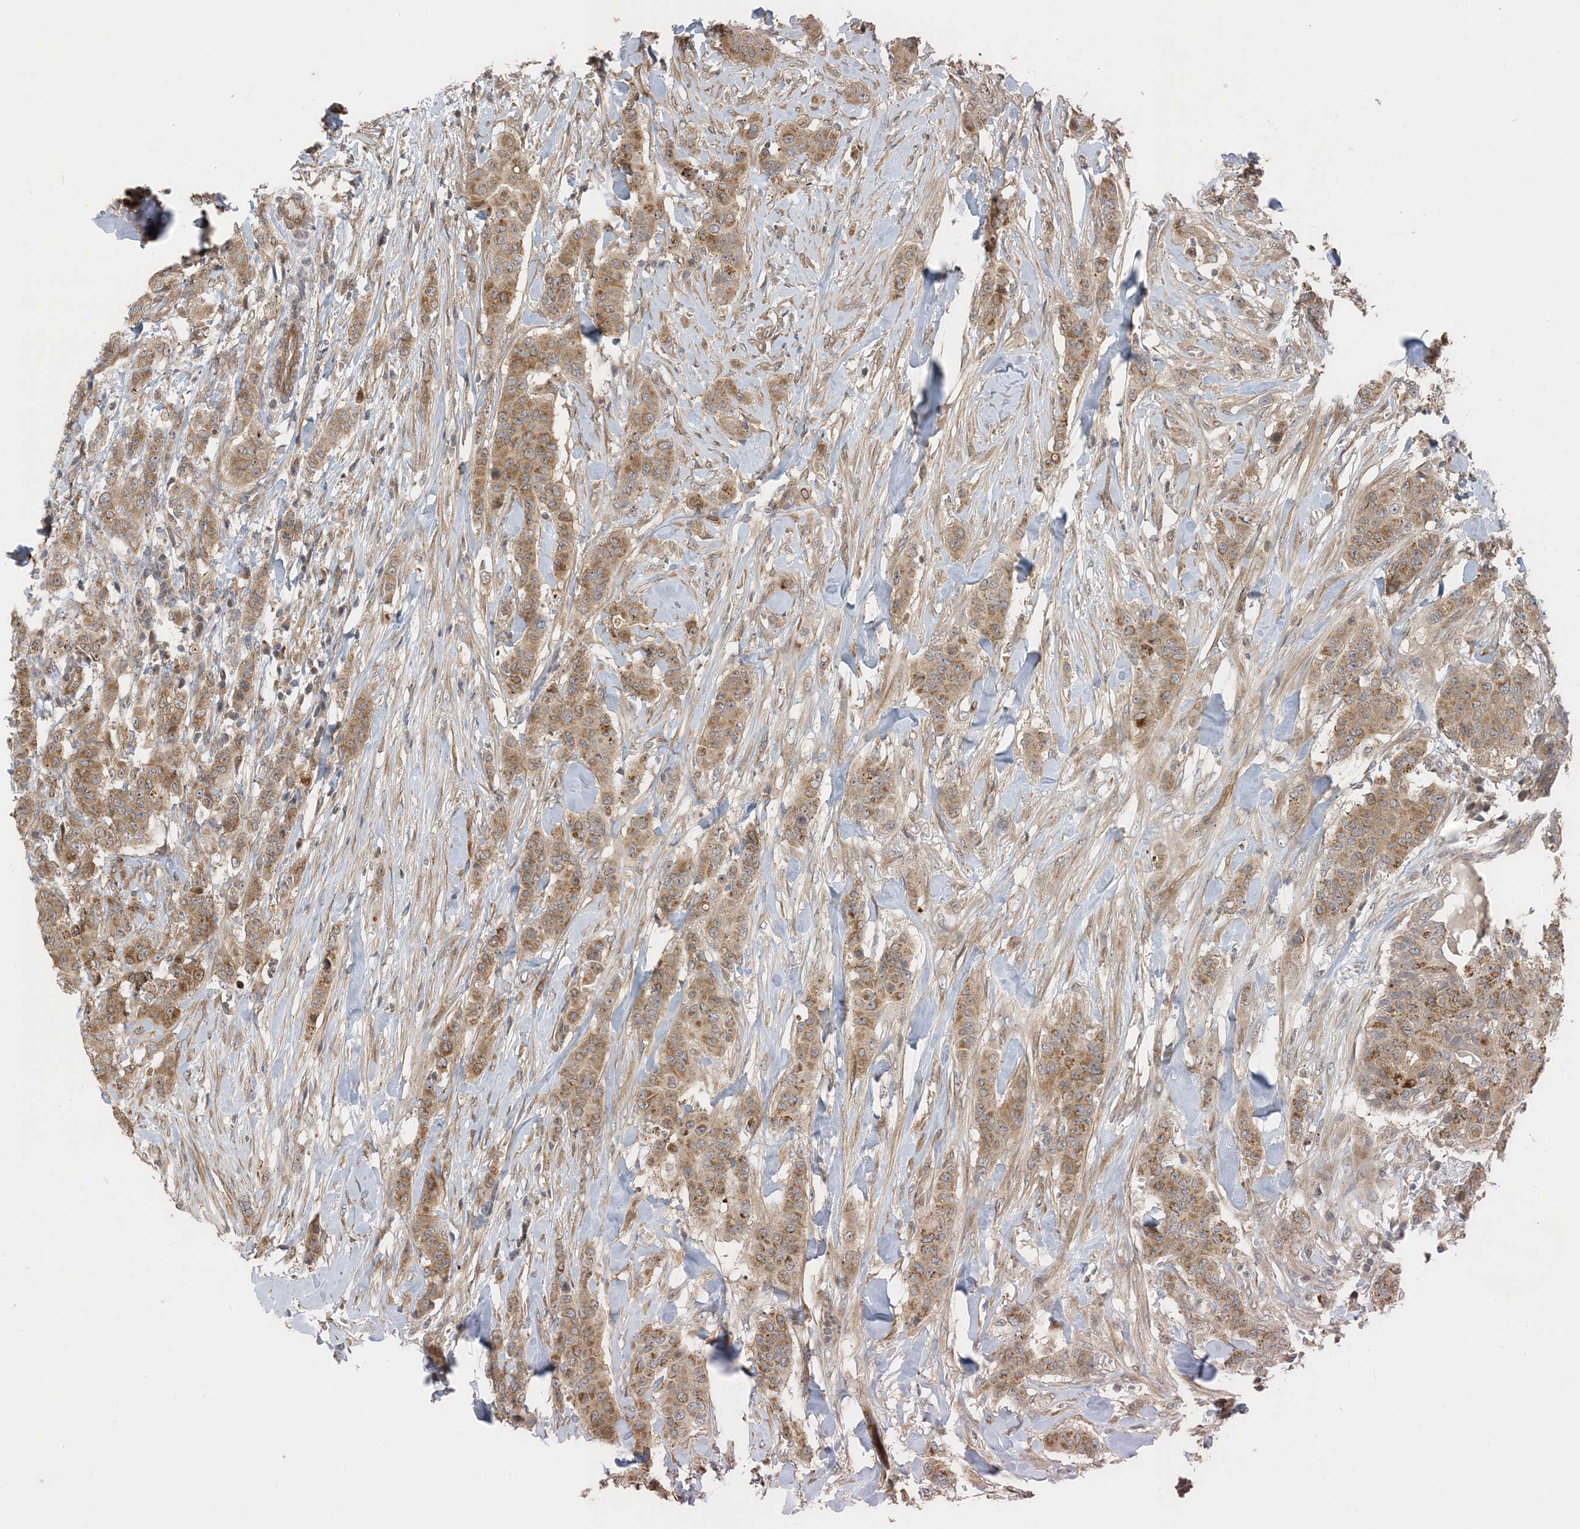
{"staining": {"intensity": "moderate", "quantity": ">75%", "location": "cytoplasmic/membranous"}, "tissue": "breast cancer", "cell_type": "Tumor cells", "image_type": "cancer", "snomed": [{"axis": "morphology", "description": "Duct carcinoma"}, {"axis": "topography", "description": "Breast"}], "caption": "Breast cancer (invasive ductal carcinoma) stained for a protein (brown) exhibits moderate cytoplasmic/membranous positive positivity in about >75% of tumor cells.", "gene": "ZBTB3", "patient": {"sex": "female", "age": 40}}